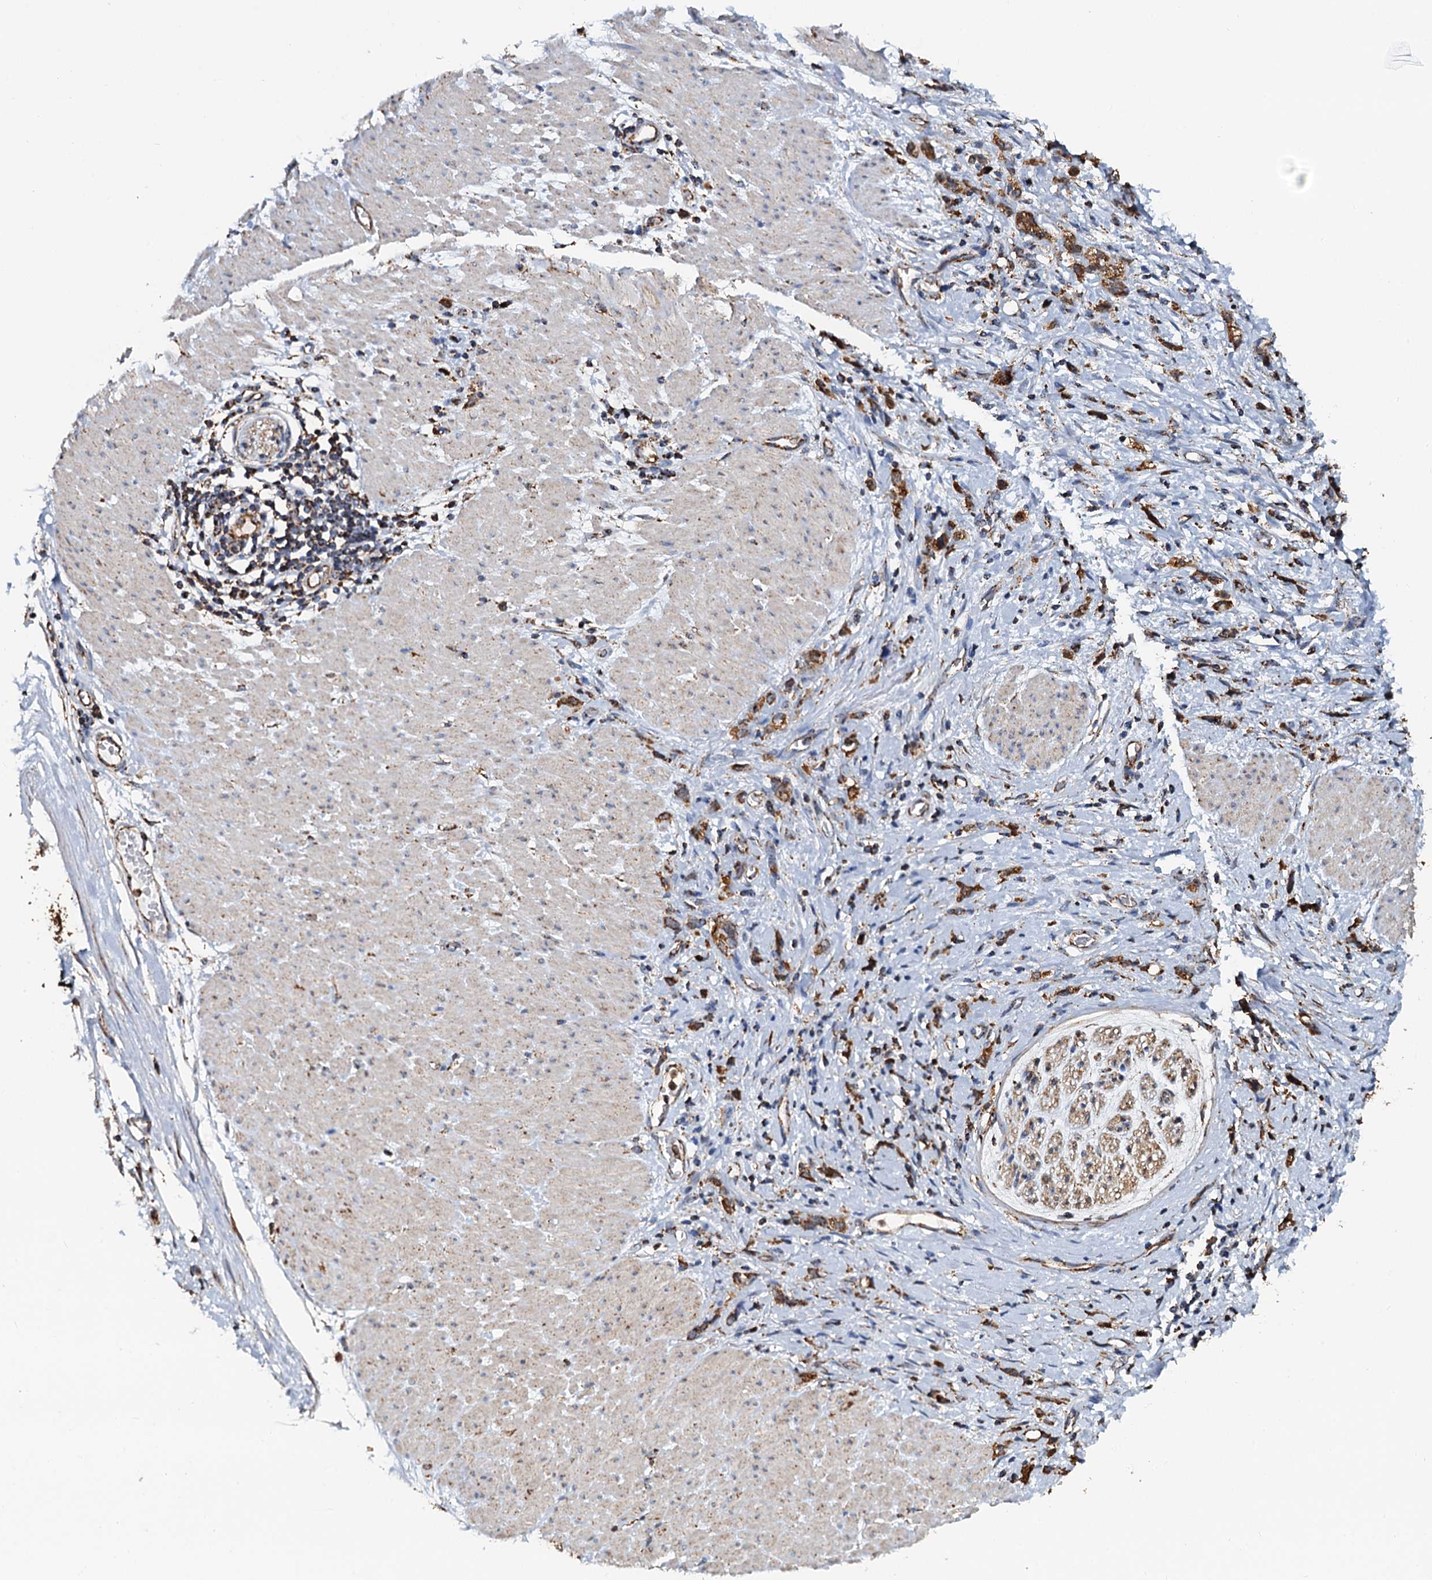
{"staining": {"intensity": "strong", "quantity": ">75%", "location": "cytoplasmic/membranous"}, "tissue": "stomach cancer", "cell_type": "Tumor cells", "image_type": "cancer", "snomed": [{"axis": "morphology", "description": "Adenocarcinoma, NOS"}, {"axis": "topography", "description": "Stomach"}], "caption": "Immunohistochemistry (IHC) (DAB (3,3'-diaminobenzidine)) staining of adenocarcinoma (stomach) reveals strong cytoplasmic/membranous protein positivity in about >75% of tumor cells.", "gene": "AAGAB", "patient": {"sex": "female", "age": 76}}